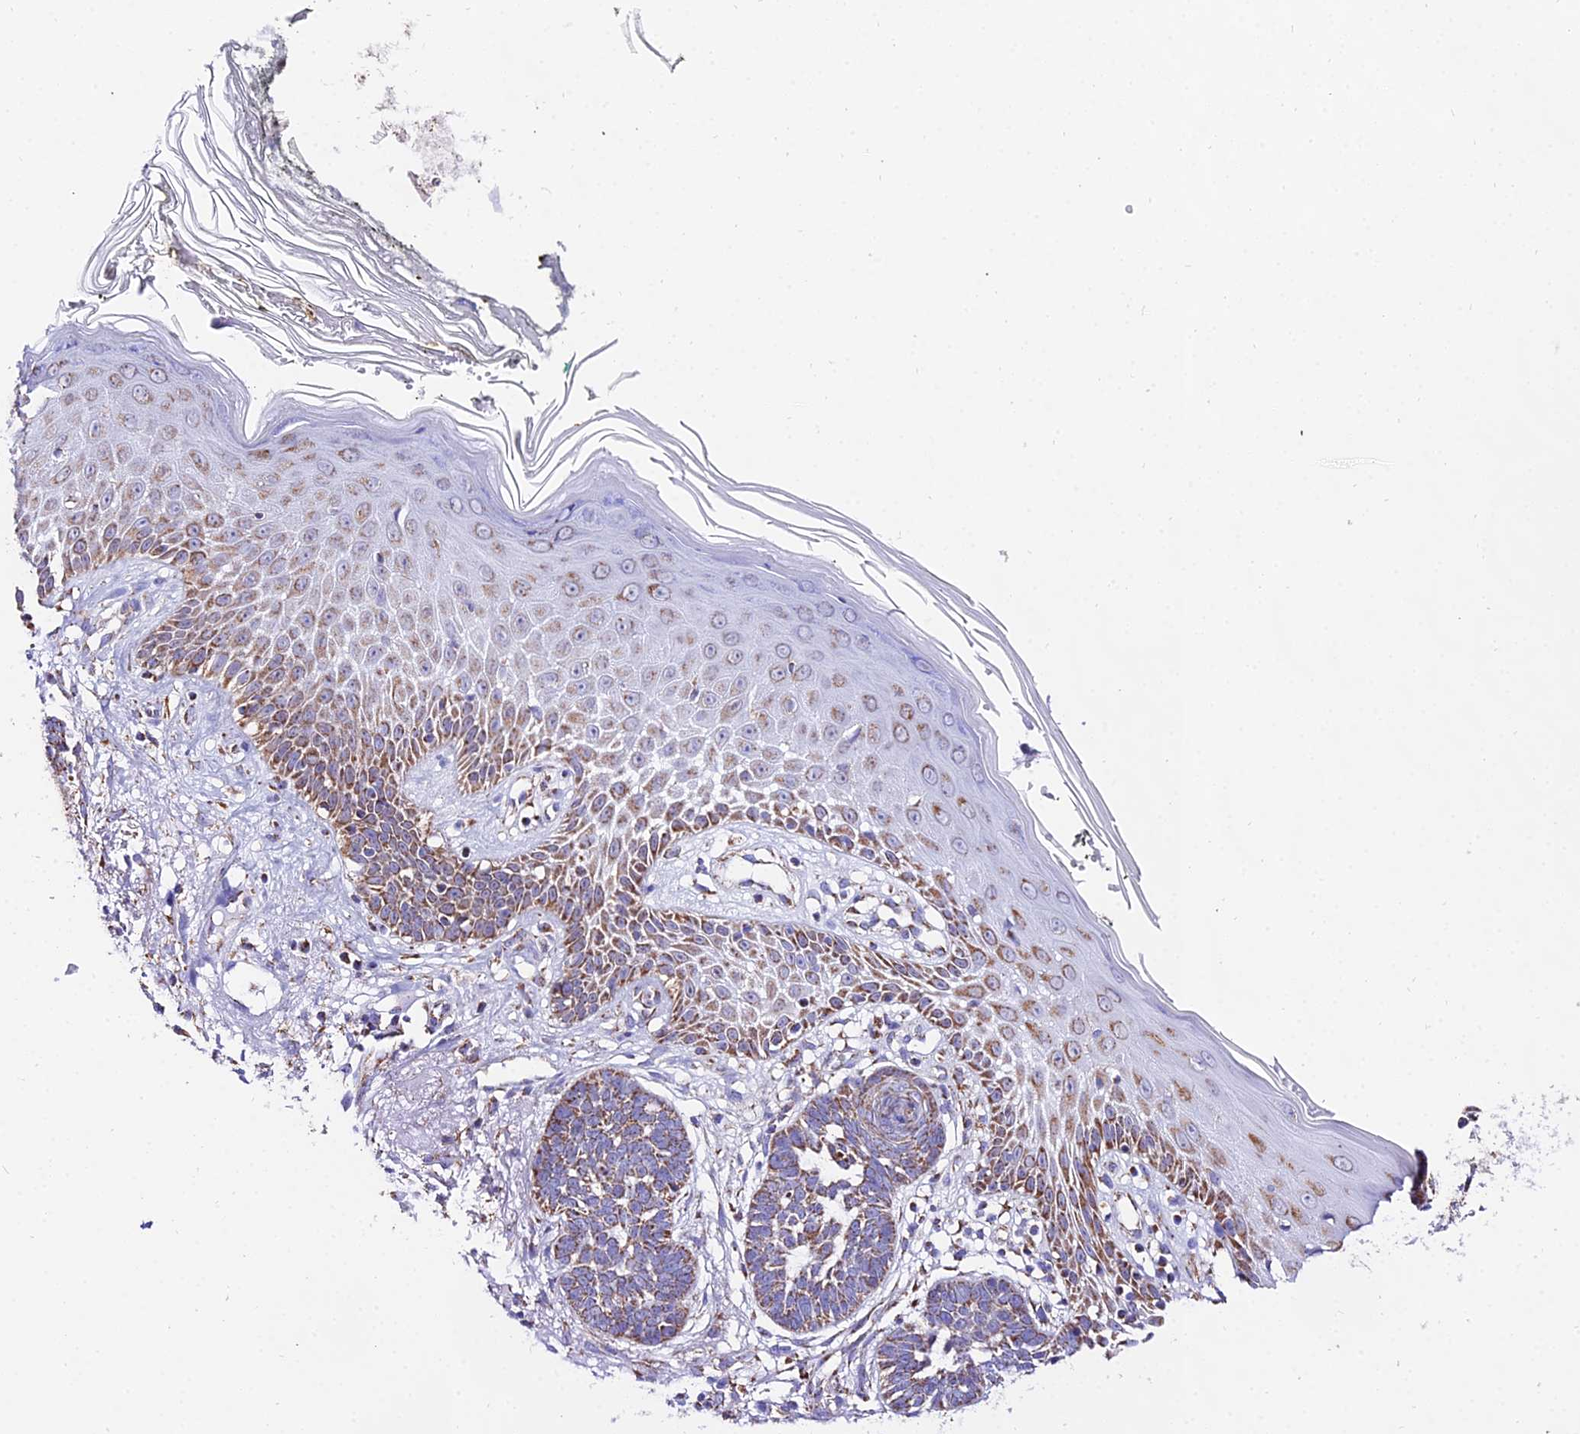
{"staining": {"intensity": "moderate", "quantity": ">75%", "location": "cytoplasmic/membranous"}, "tissue": "skin cancer", "cell_type": "Tumor cells", "image_type": "cancer", "snomed": [{"axis": "morphology", "description": "Normal tissue, NOS"}, {"axis": "morphology", "description": "Basal cell carcinoma"}, {"axis": "topography", "description": "Skin"}], "caption": "Immunohistochemical staining of human skin cancer (basal cell carcinoma) displays moderate cytoplasmic/membranous protein staining in about >75% of tumor cells.", "gene": "ATP5PD", "patient": {"sex": "male", "age": 64}}